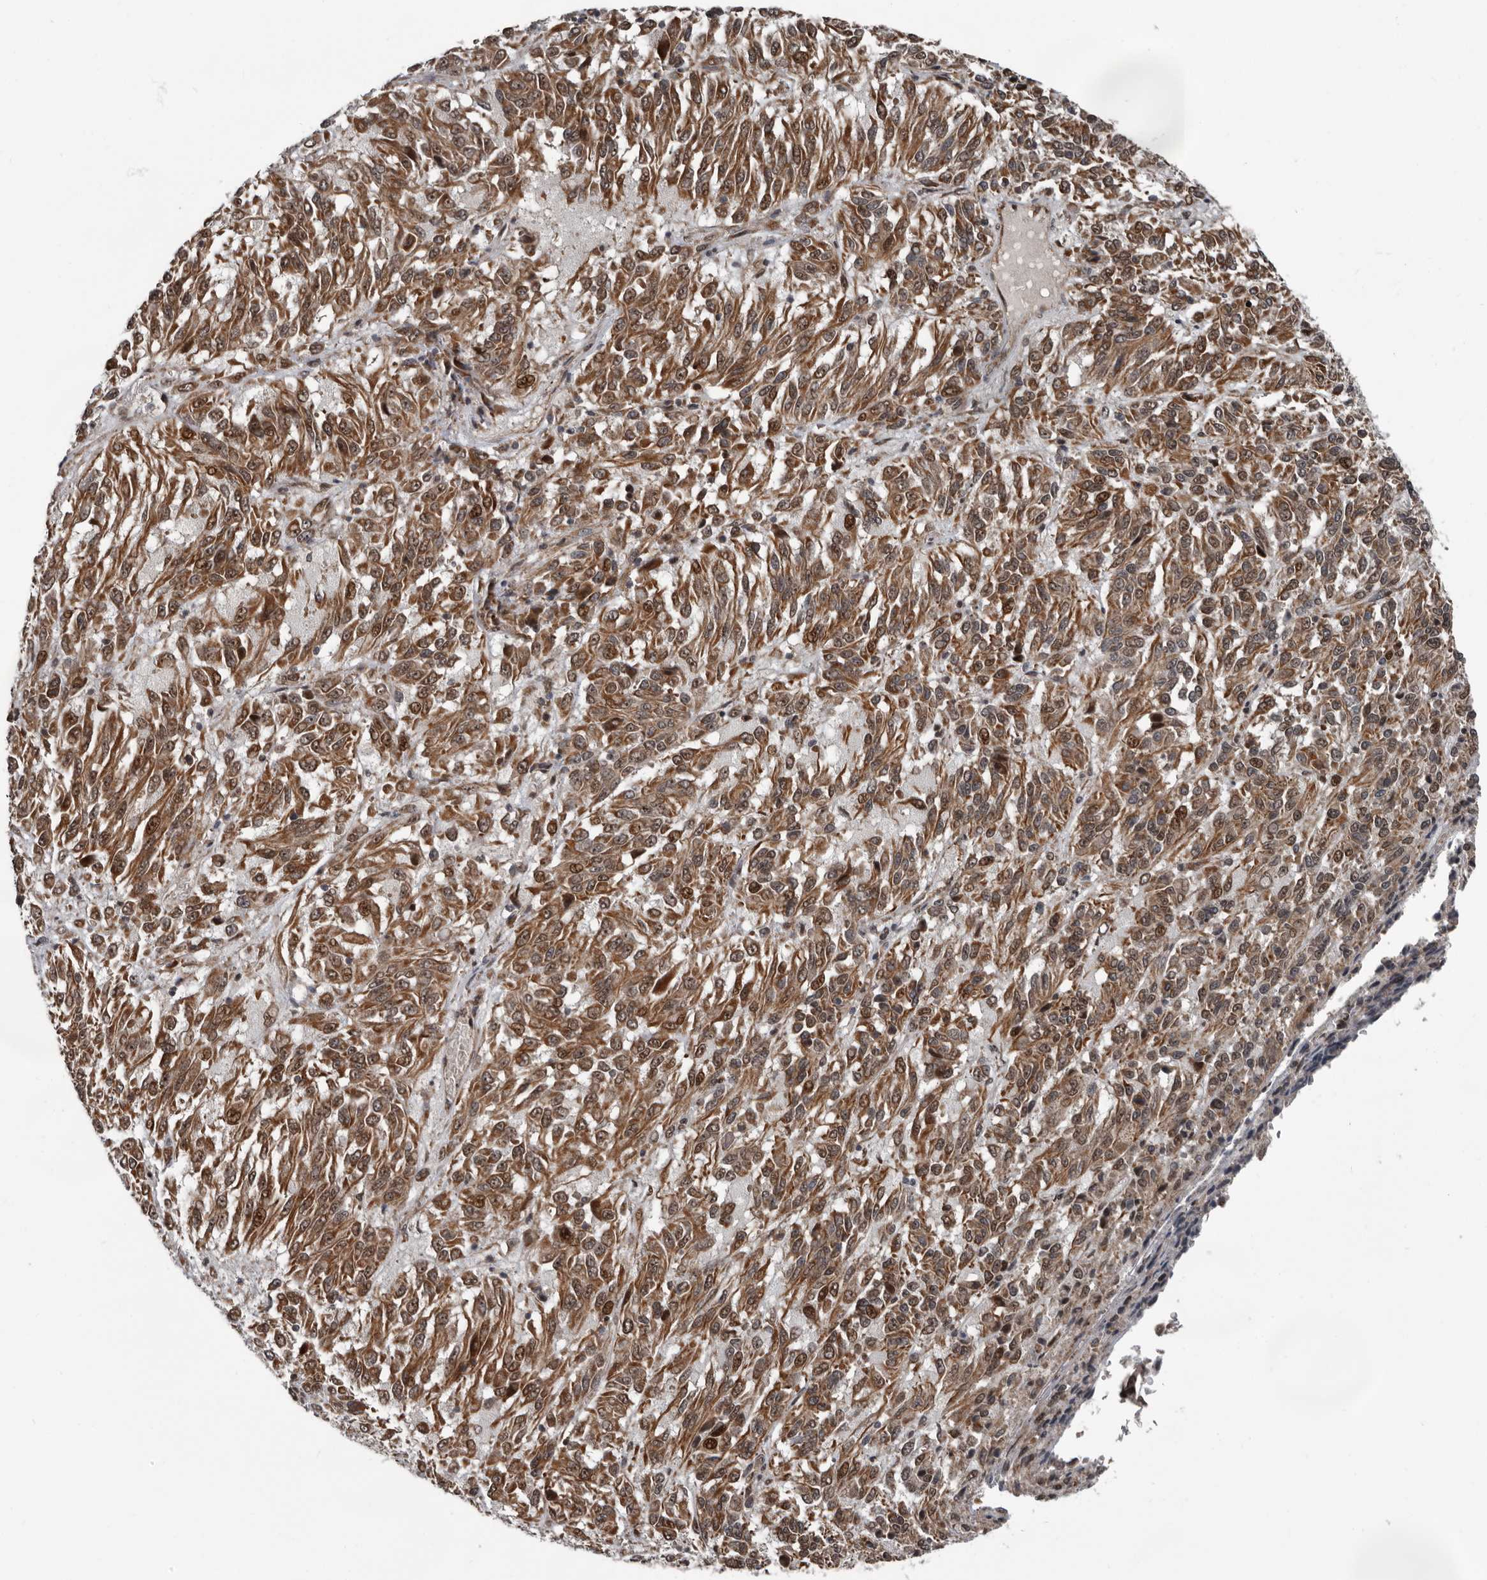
{"staining": {"intensity": "moderate", "quantity": ">75%", "location": "cytoplasmic/membranous"}, "tissue": "melanoma", "cell_type": "Tumor cells", "image_type": "cancer", "snomed": [{"axis": "morphology", "description": "Malignant melanoma, Metastatic site"}, {"axis": "topography", "description": "Lung"}], "caption": "Tumor cells exhibit moderate cytoplasmic/membranous staining in about >75% of cells in malignant melanoma (metastatic site). (DAB (3,3'-diaminobenzidine) IHC, brown staining for protein, blue staining for nuclei).", "gene": "CHD1L", "patient": {"sex": "male", "age": 64}}